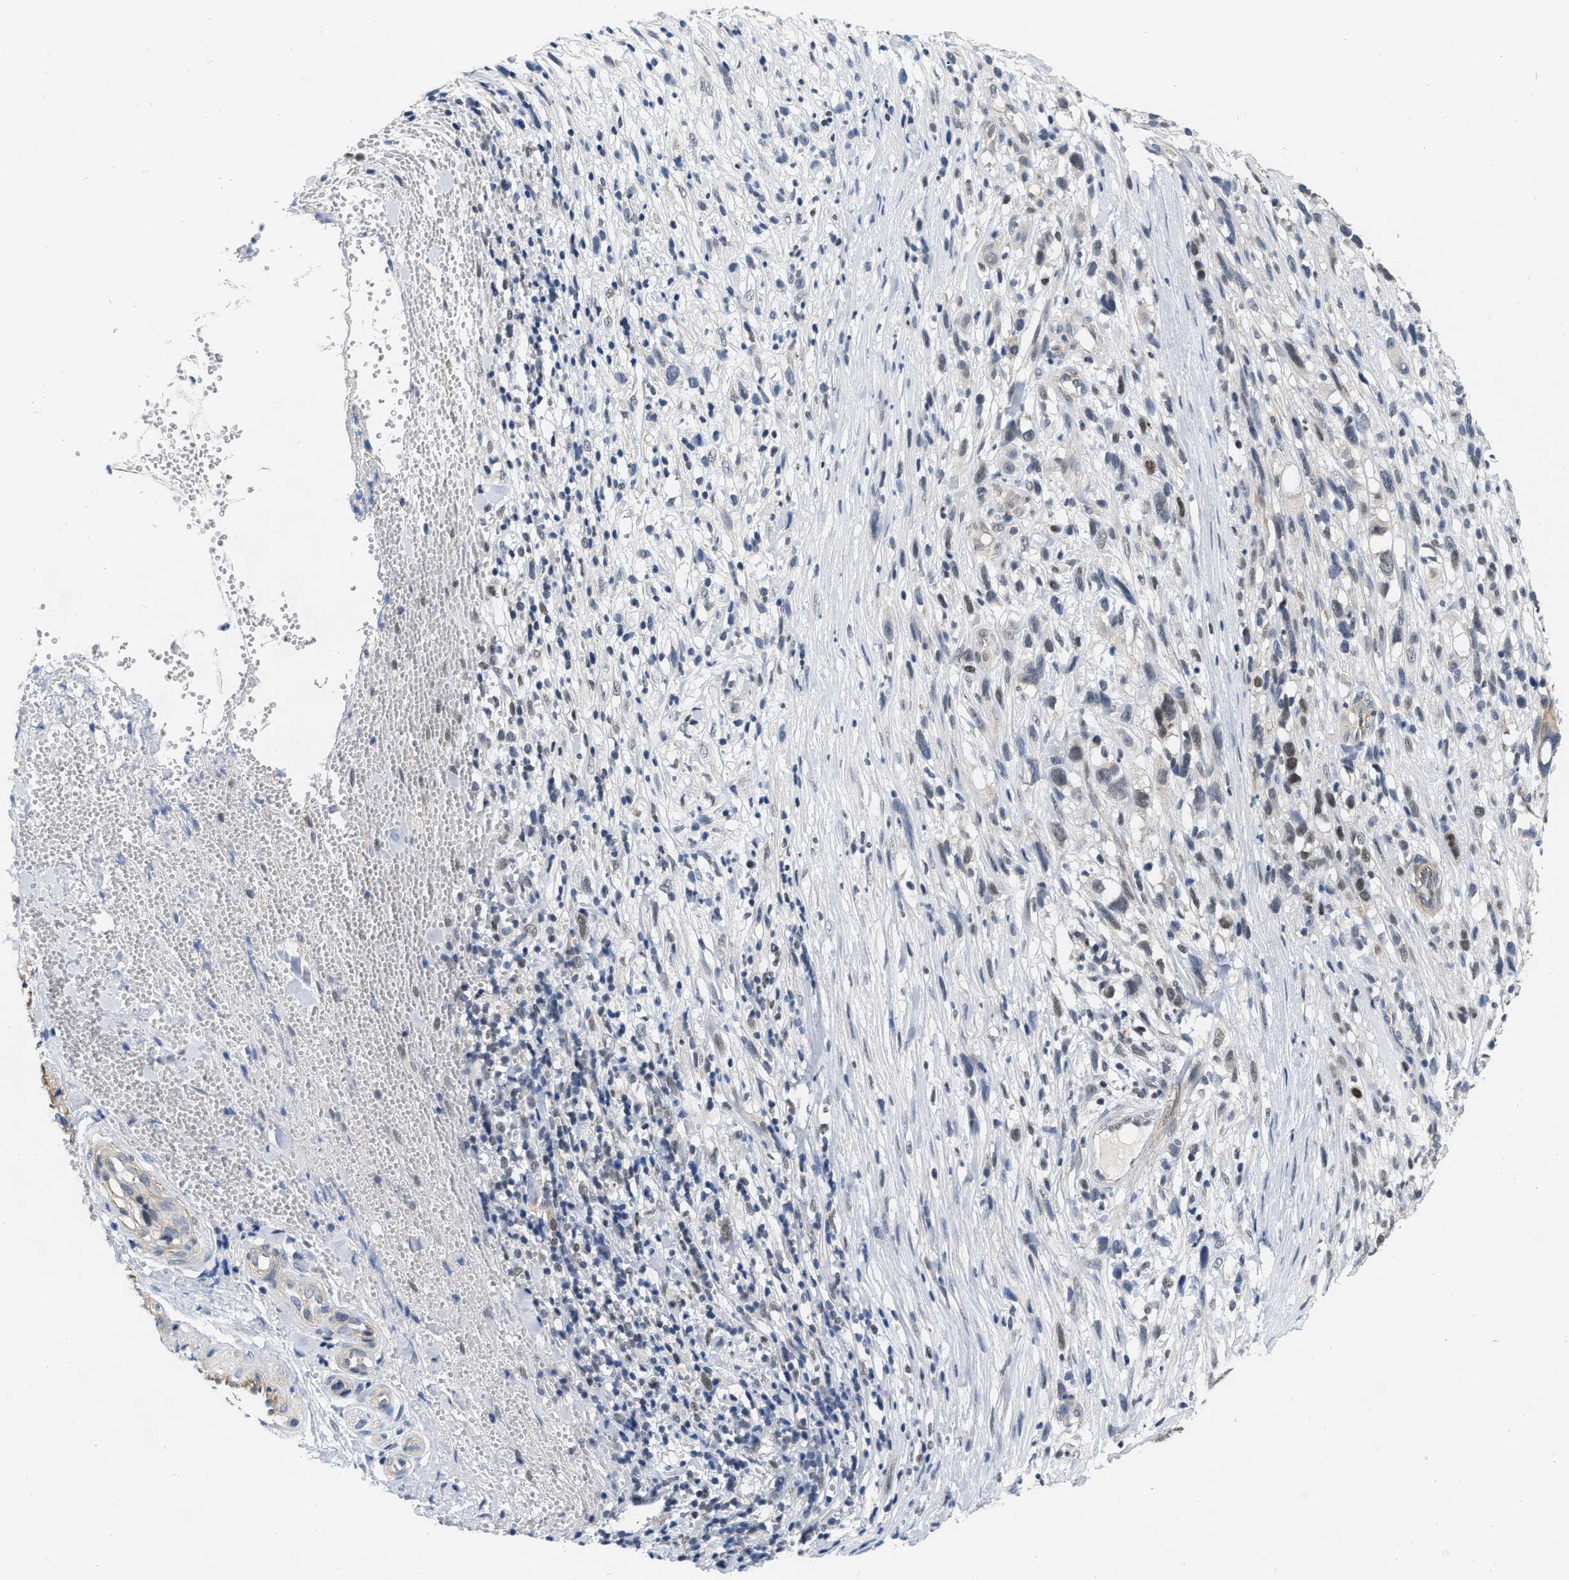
{"staining": {"intensity": "negative", "quantity": "none", "location": "none"}, "tissue": "melanoma", "cell_type": "Tumor cells", "image_type": "cancer", "snomed": [{"axis": "morphology", "description": "Malignant melanoma, NOS"}, {"axis": "topography", "description": "Skin"}], "caption": "A photomicrograph of malignant melanoma stained for a protein exhibits no brown staining in tumor cells.", "gene": "NAPEPLD", "patient": {"sex": "female", "age": 55}}